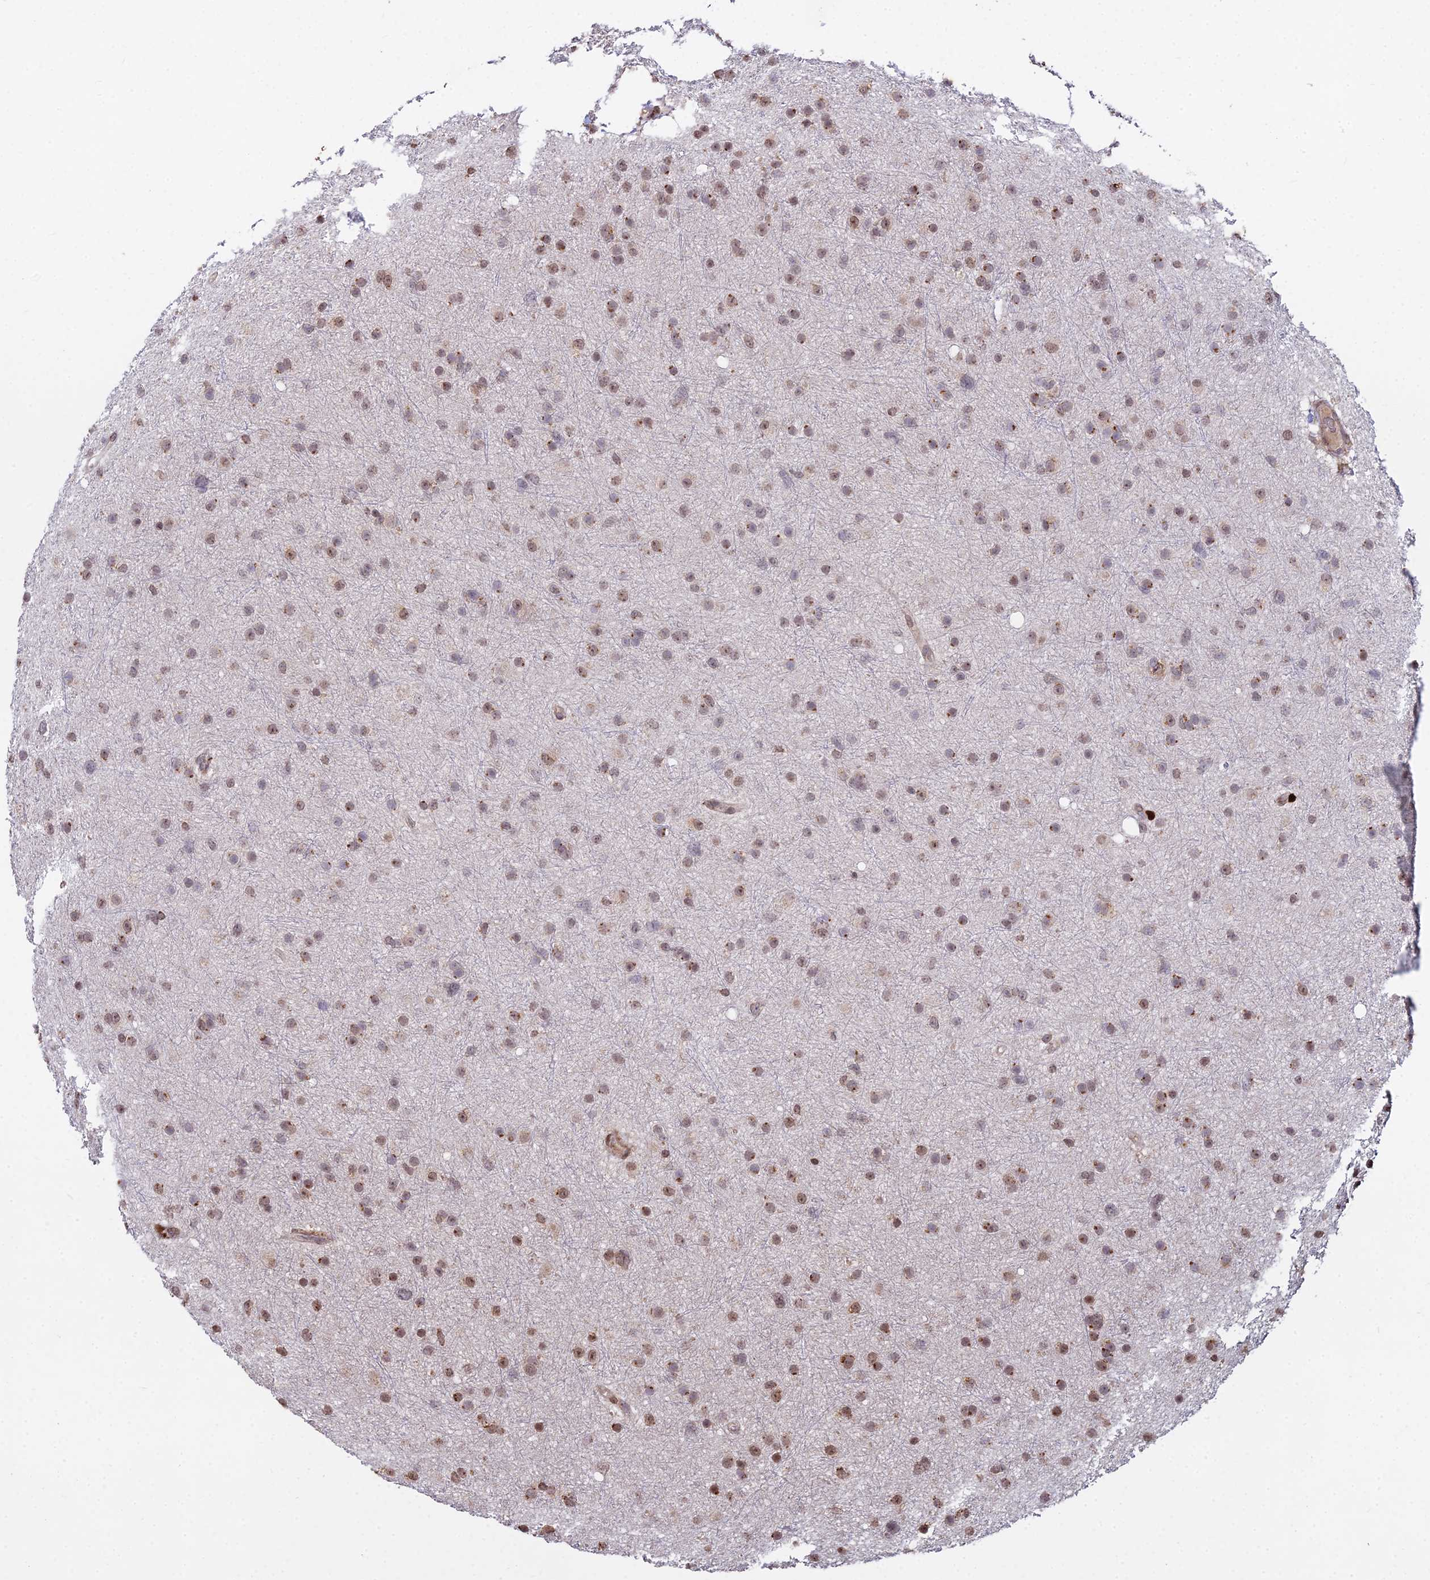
{"staining": {"intensity": "moderate", "quantity": ">75%", "location": "cytoplasmic/membranous,nuclear"}, "tissue": "glioma", "cell_type": "Tumor cells", "image_type": "cancer", "snomed": [{"axis": "morphology", "description": "Glioma, malignant, Low grade"}, {"axis": "topography", "description": "Cerebral cortex"}], "caption": "This is a micrograph of immunohistochemistry staining of glioma, which shows moderate staining in the cytoplasmic/membranous and nuclear of tumor cells.", "gene": "RBMS2", "patient": {"sex": "female", "age": 39}}